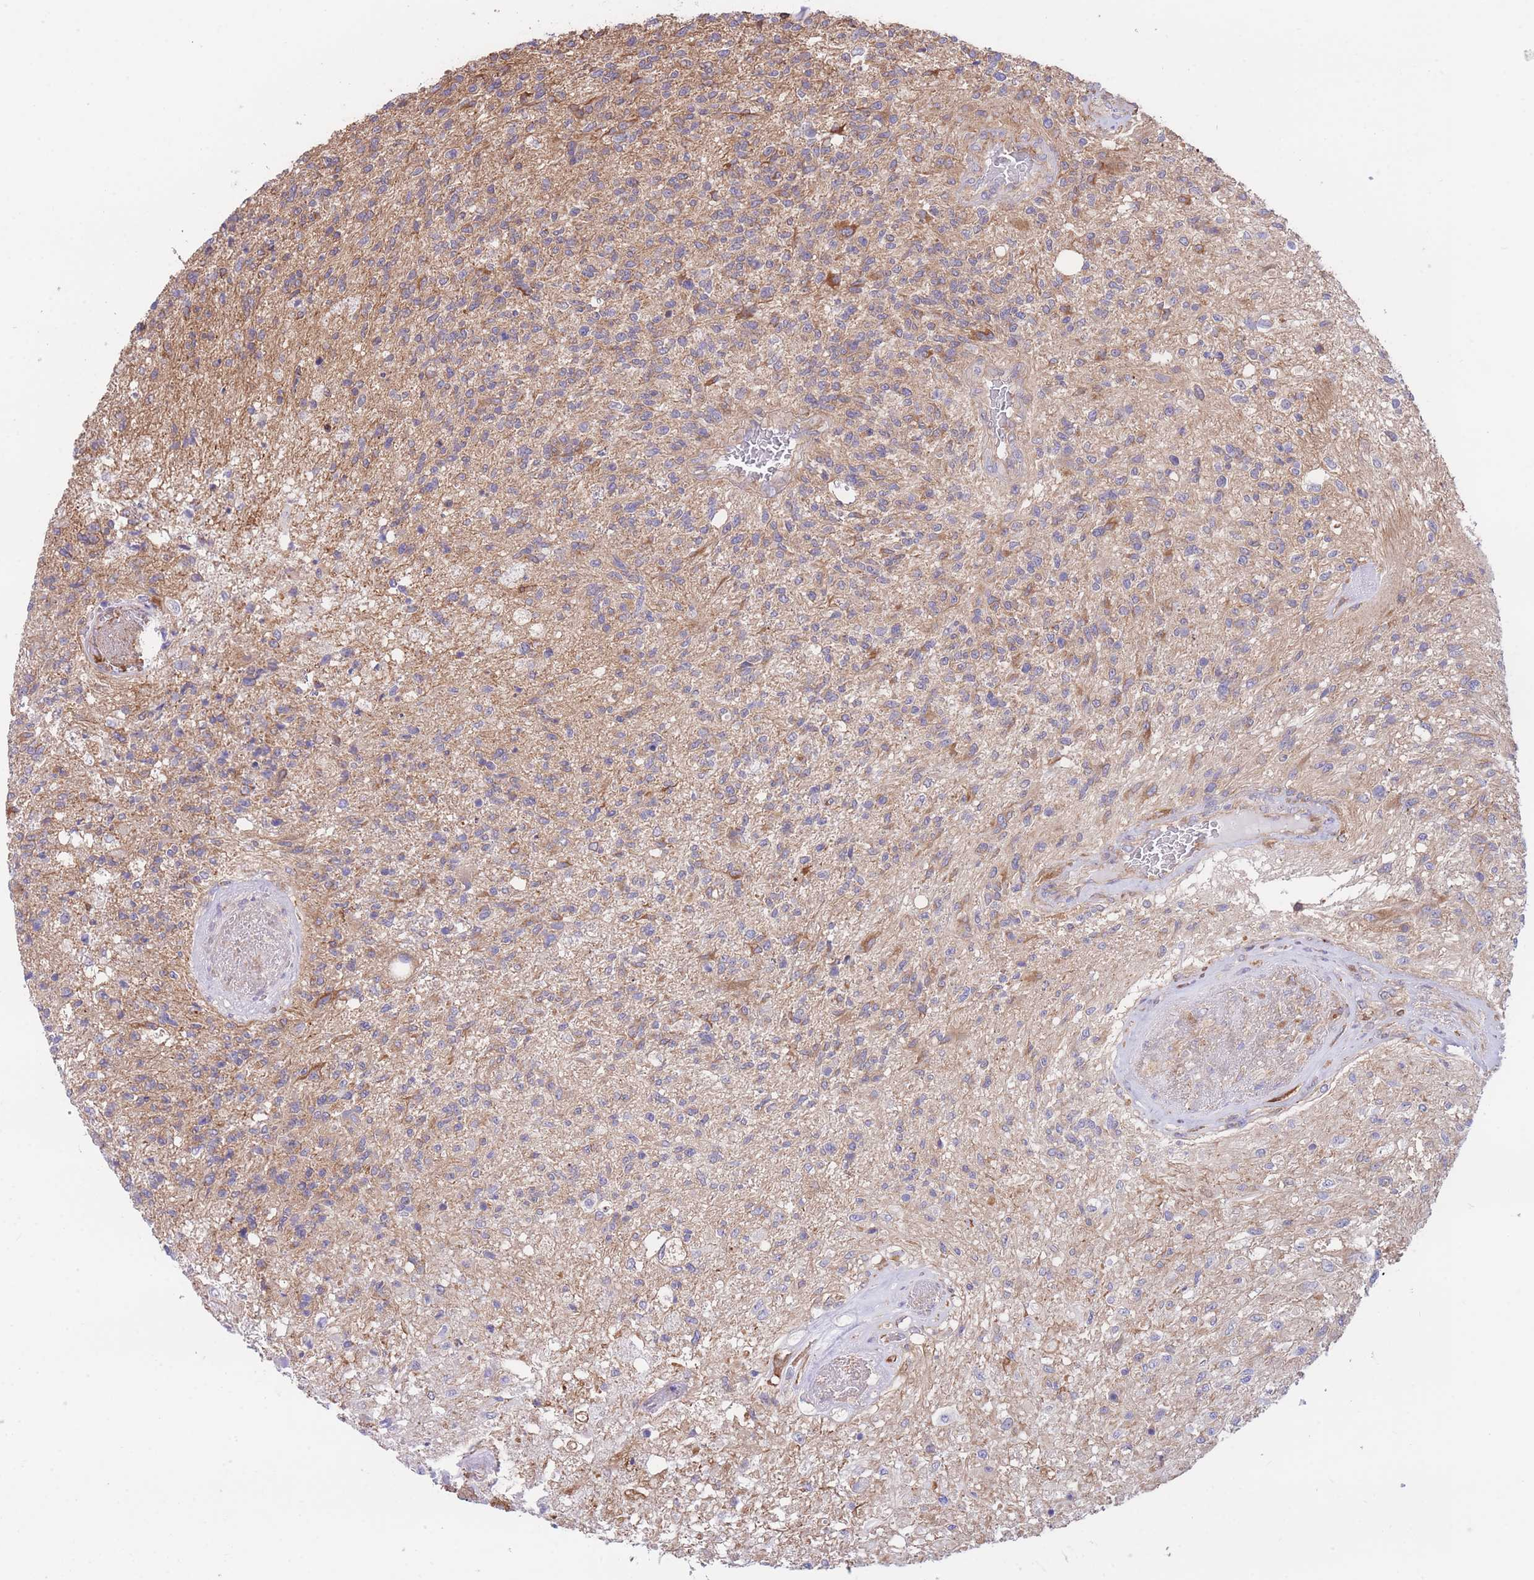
{"staining": {"intensity": "weak", "quantity": "25%-75%", "location": "cytoplasmic/membranous"}, "tissue": "glioma", "cell_type": "Tumor cells", "image_type": "cancer", "snomed": [{"axis": "morphology", "description": "Glioma, malignant, High grade"}, {"axis": "topography", "description": "Brain"}], "caption": "Immunohistochemical staining of glioma shows low levels of weak cytoplasmic/membranous staining in about 25%-75% of tumor cells.", "gene": "LRRN4CL", "patient": {"sex": "male", "age": 56}}